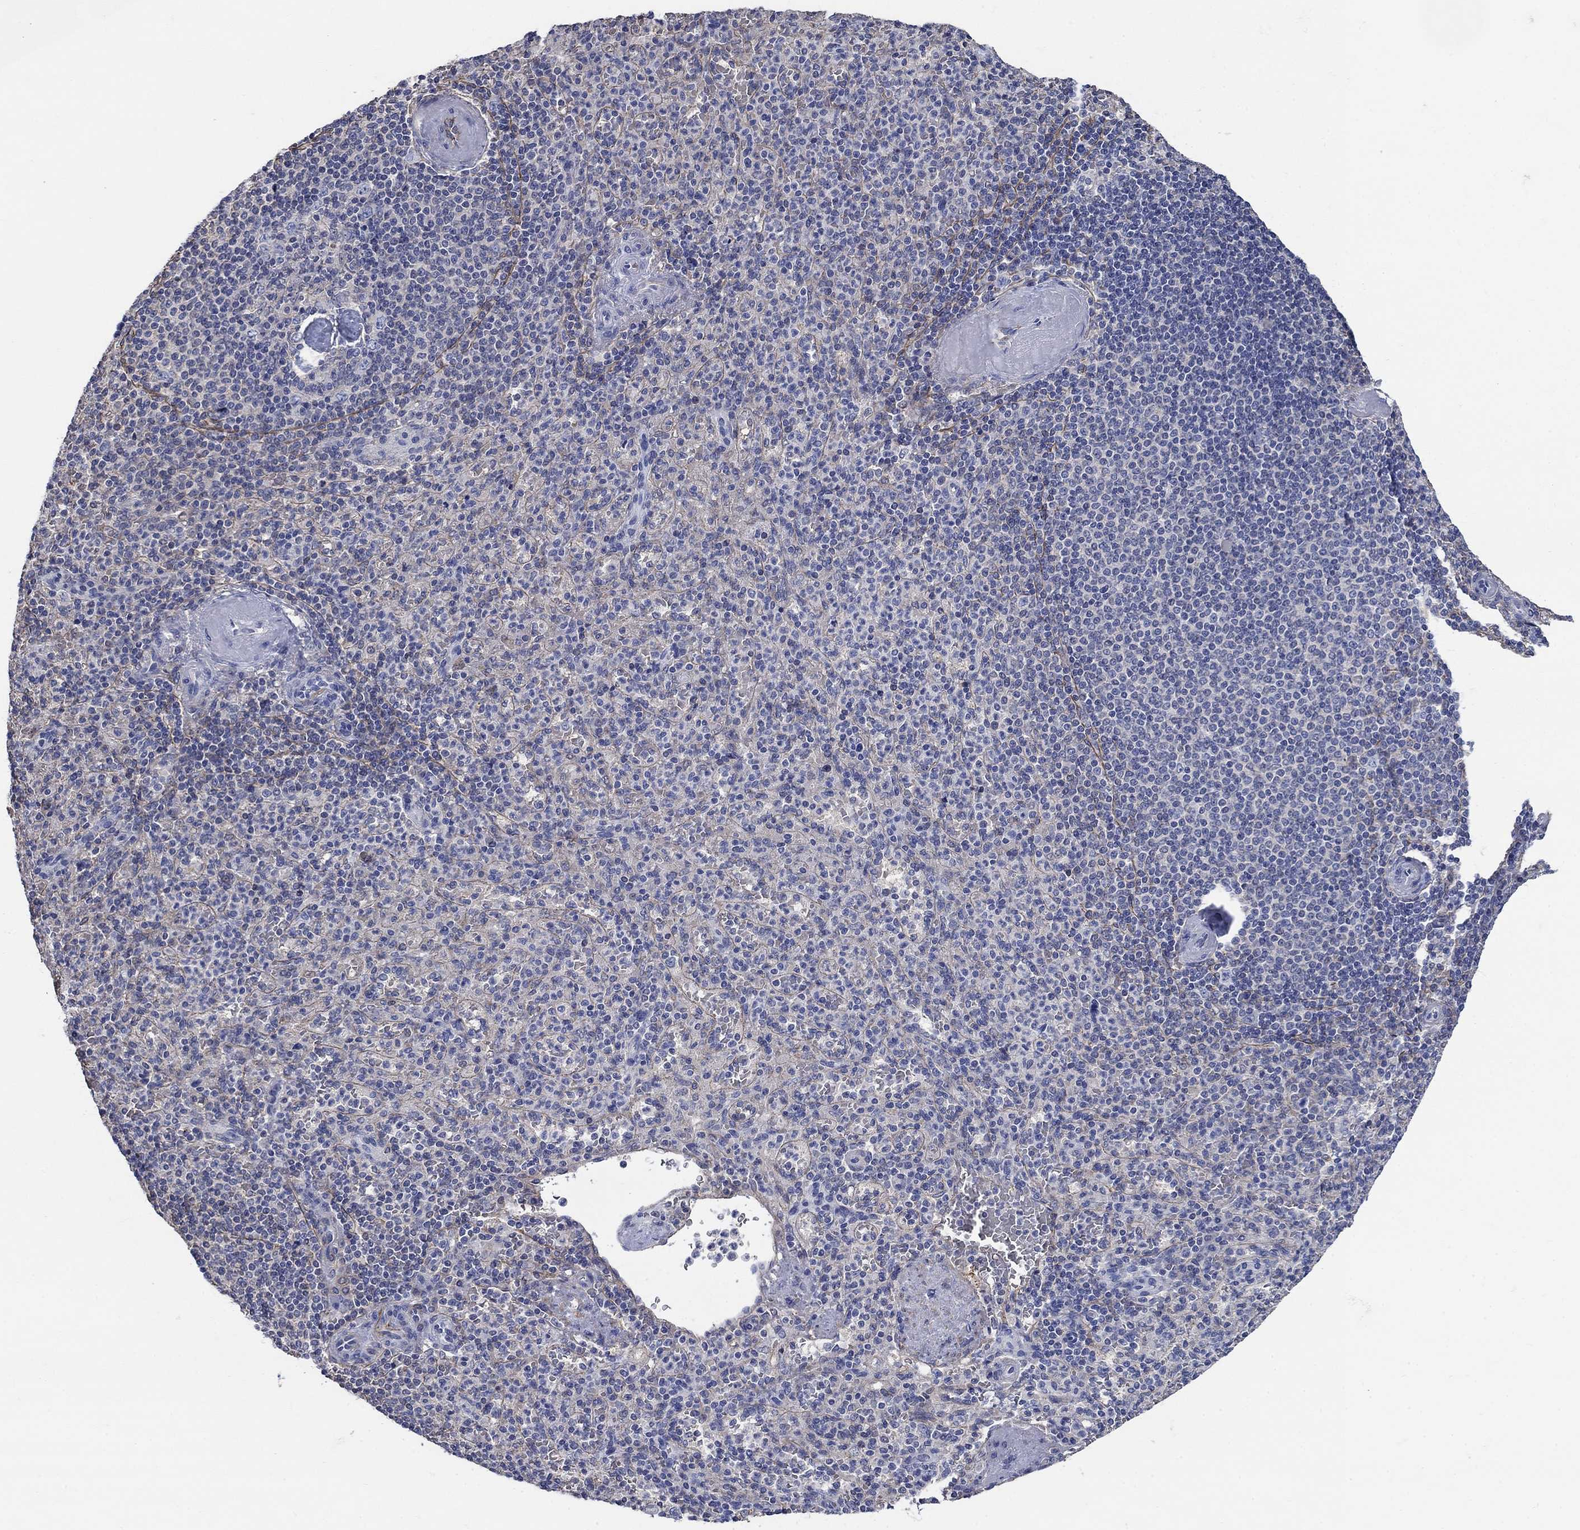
{"staining": {"intensity": "negative", "quantity": "none", "location": "none"}, "tissue": "spleen", "cell_type": "Cells in red pulp", "image_type": "normal", "snomed": [{"axis": "morphology", "description": "Normal tissue, NOS"}, {"axis": "topography", "description": "Spleen"}], "caption": "Spleen was stained to show a protein in brown. There is no significant positivity in cells in red pulp.", "gene": "FLNC", "patient": {"sex": "female", "age": 74}}